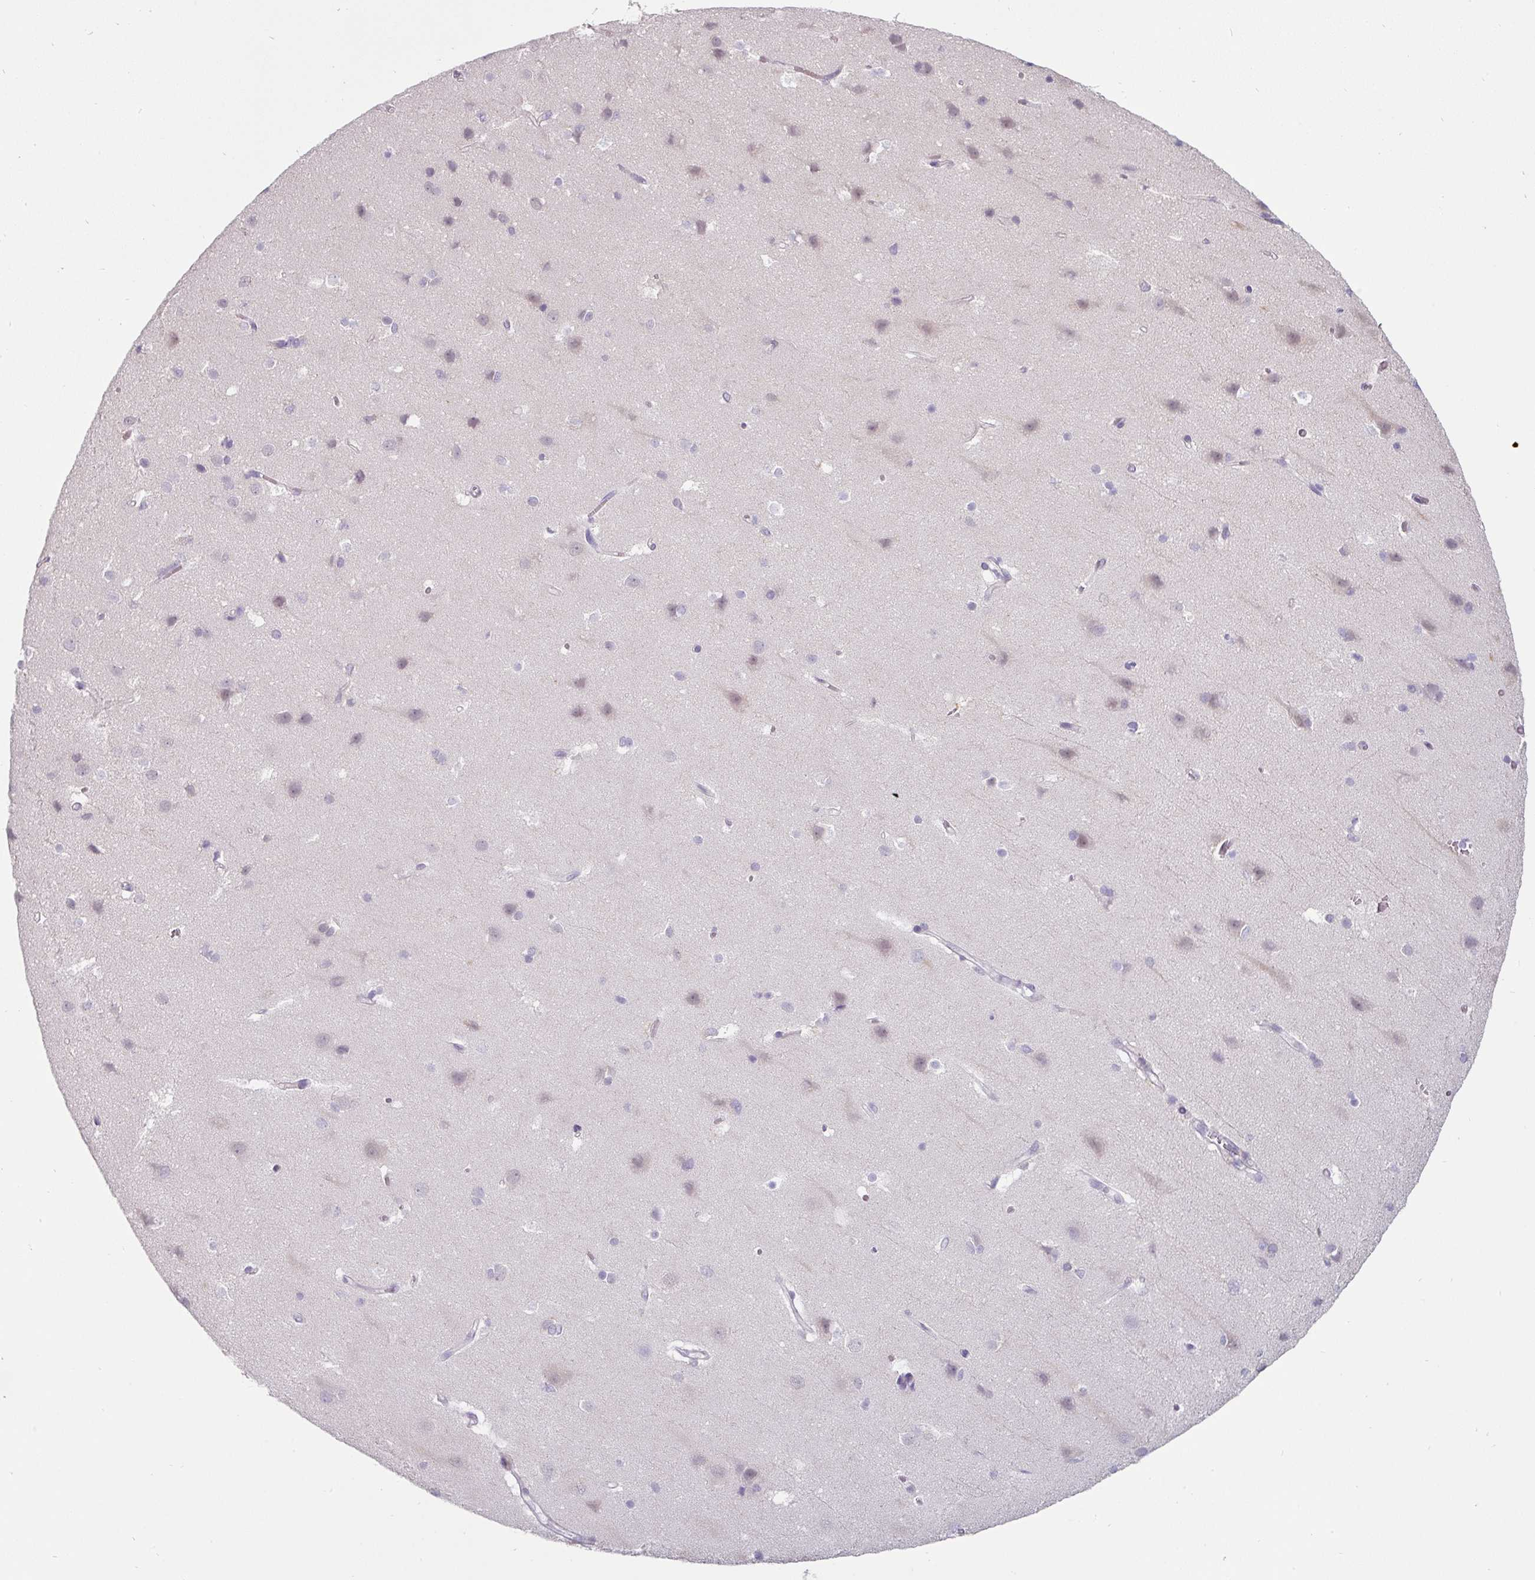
{"staining": {"intensity": "negative", "quantity": "none", "location": "none"}, "tissue": "cerebral cortex", "cell_type": "Endothelial cells", "image_type": "normal", "snomed": [{"axis": "morphology", "description": "Normal tissue, NOS"}, {"axis": "topography", "description": "Cerebral cortex"}], "caption": "The photomicrograph shows no significant positivity in endothelial cells of cerebral cortex. (DAB IHC with hematoxylin counter stain).", "gene": "EYA3", "patient": {"sex": "male", "age": 37}}